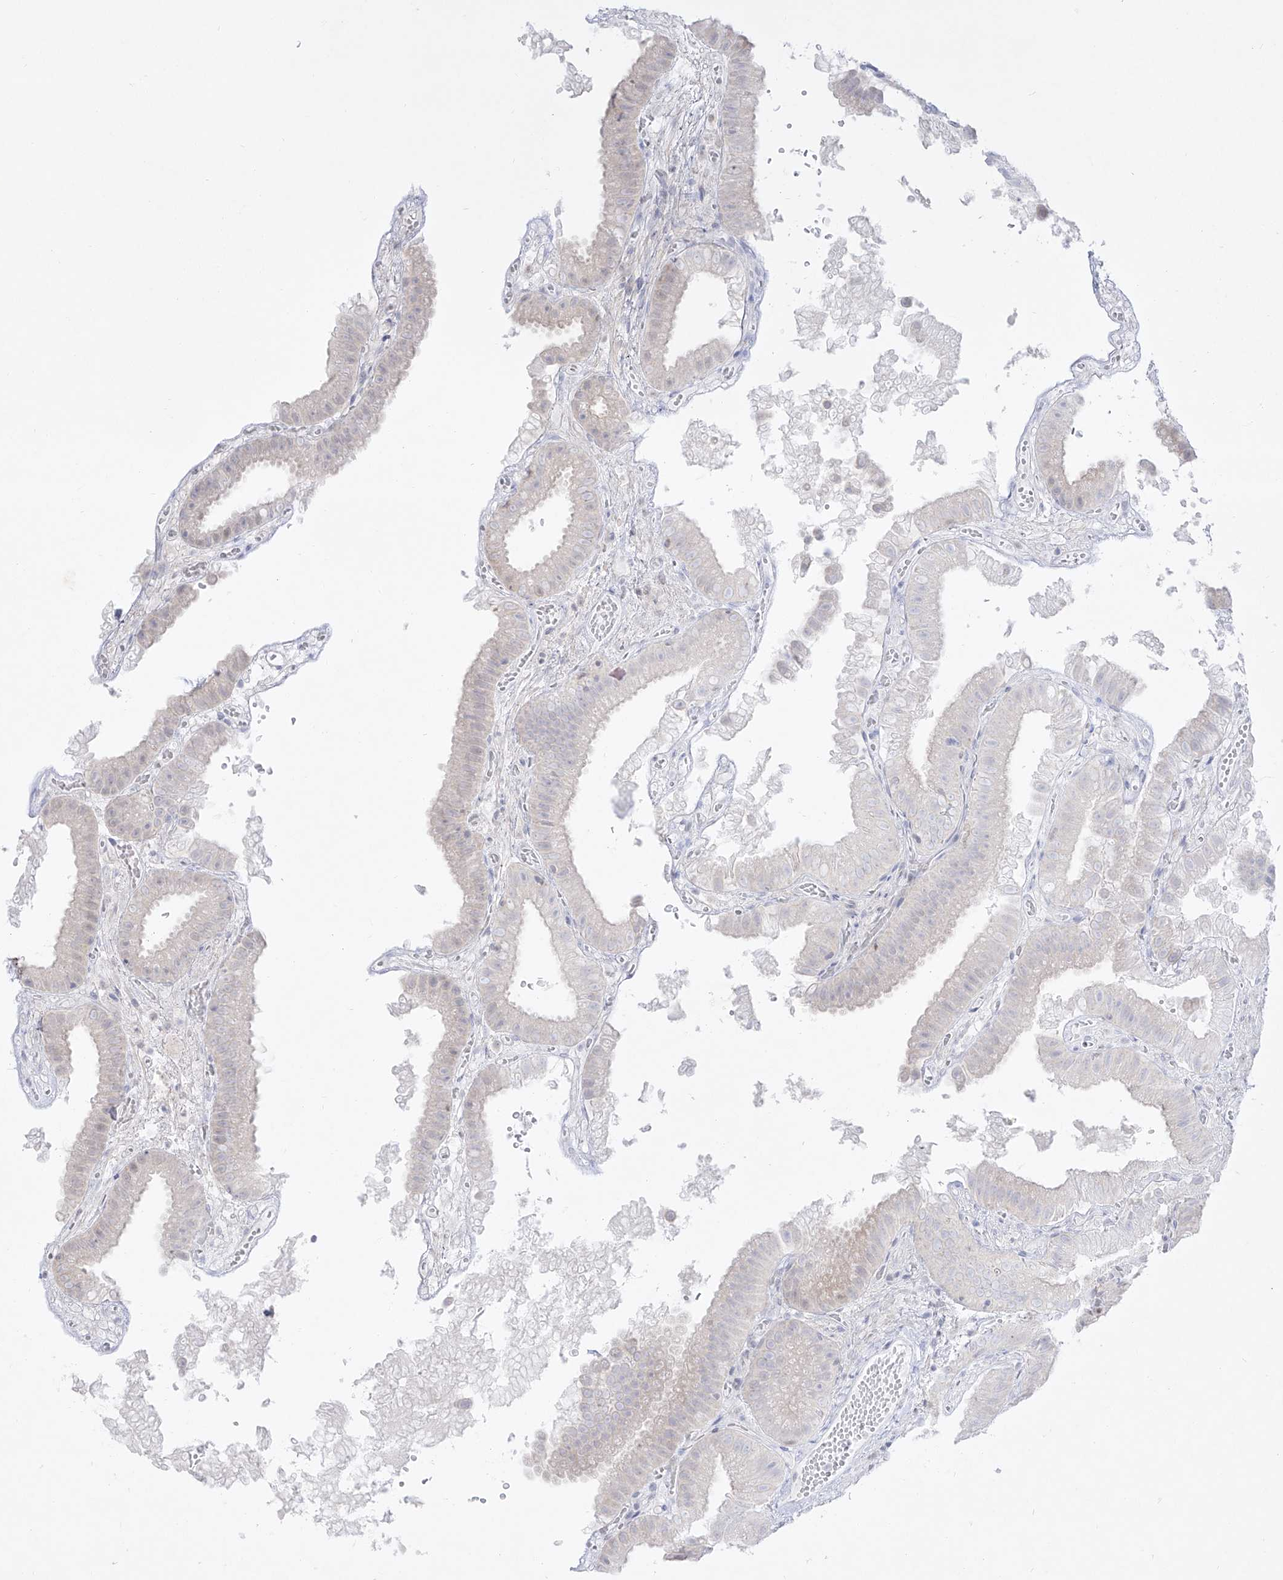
{"staining": {"intensity": "negative", "quantity": "none", "location": "none"}, "tissue": "gallbladder", "cell_type": "Glandular cells", "image_type": "normal", "snomed": [{"axis": "morphology", "description": "Normal tissue, NOS"}, {"axis": "topography", "description": "Gallbladder"}], "caption": "High power microscopy photomicrograph of an immunohistochemistry (IHC) histopathology image of benign gallbladder, revealing no significant expression in glandular cells.", "gene": "DMKN", "patient": {"sex": "female", "age": 30}}